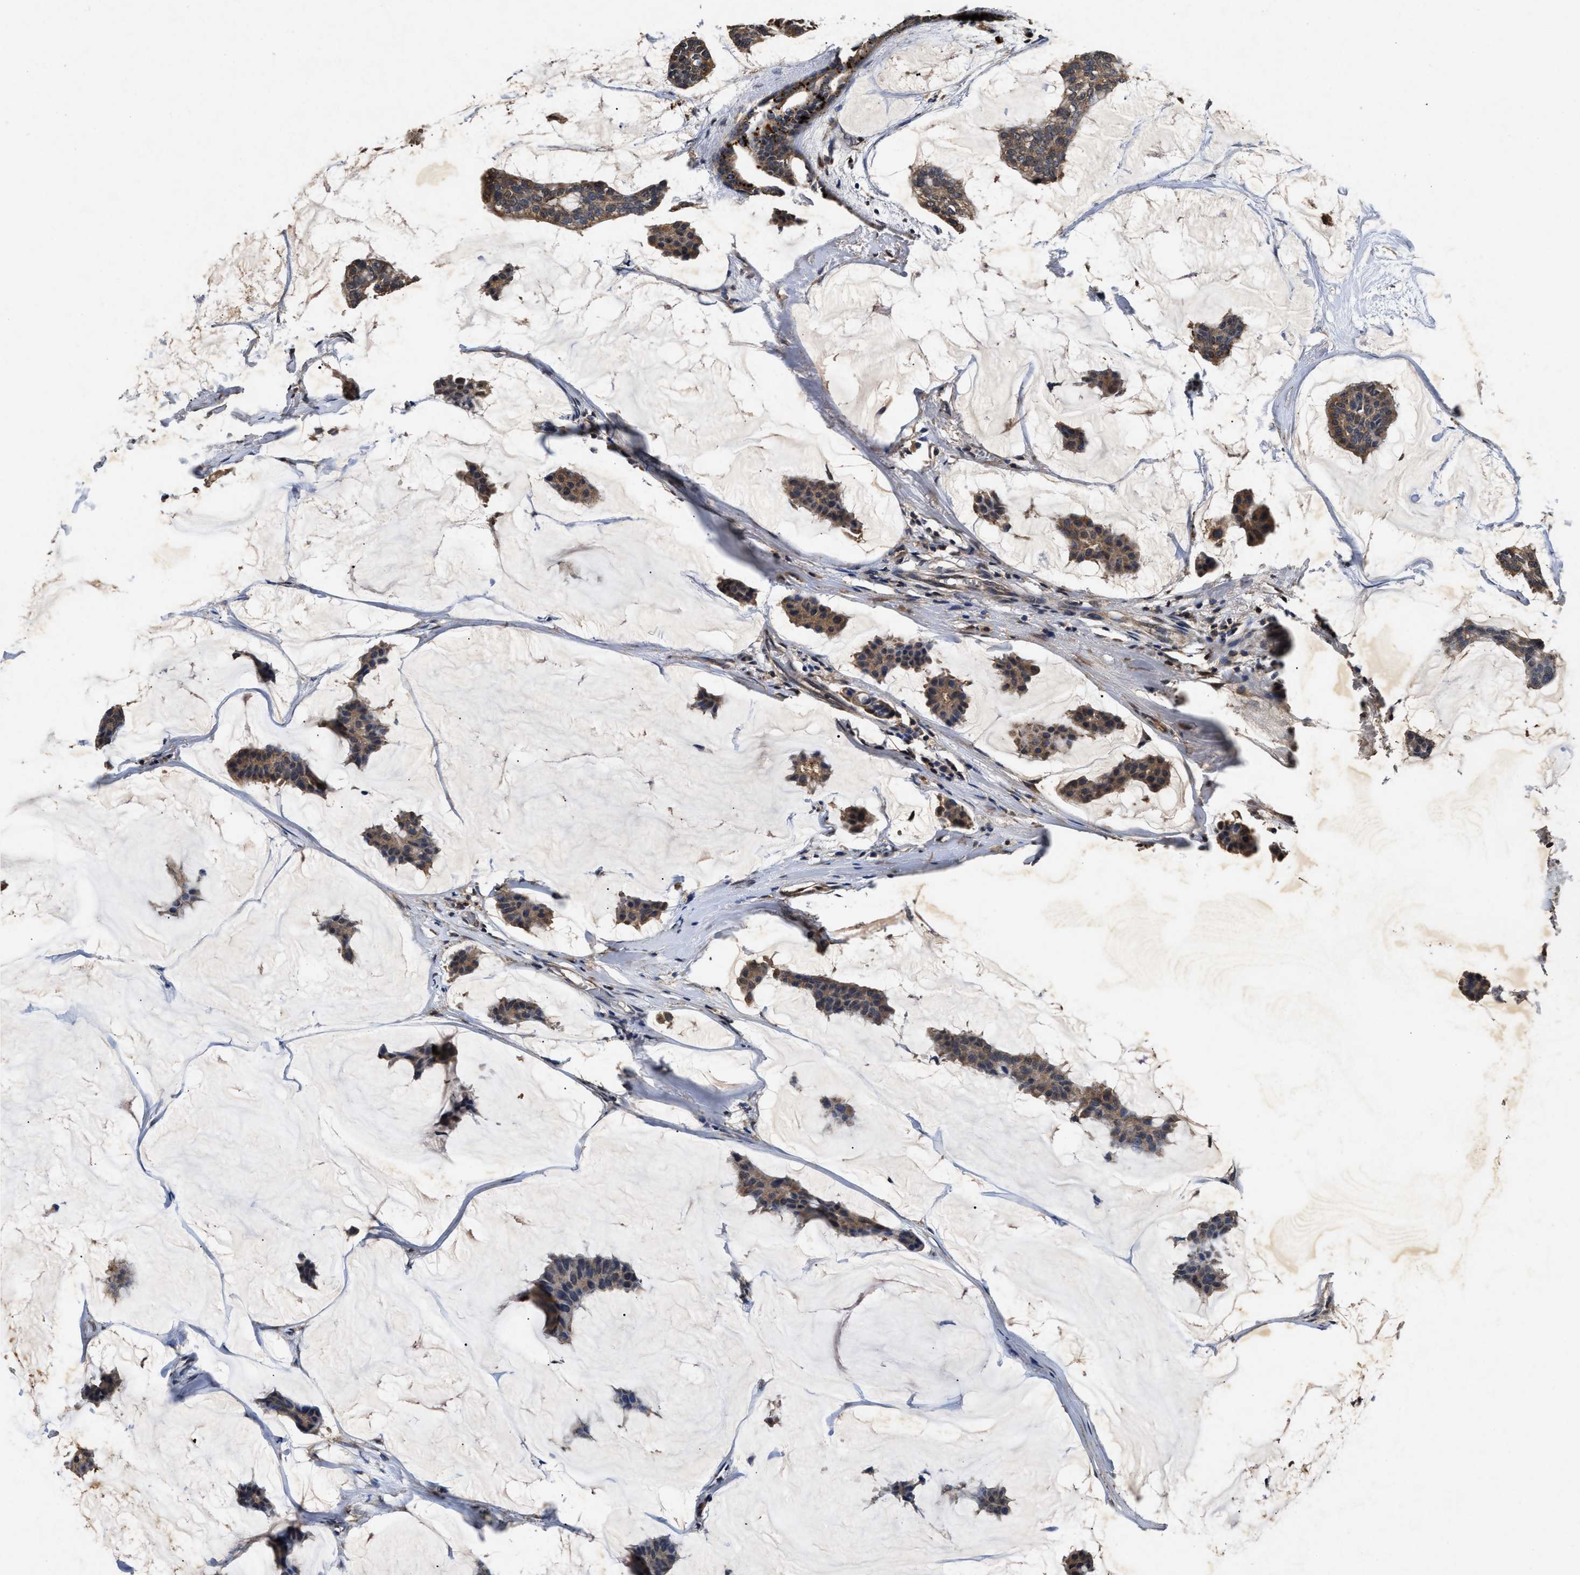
{"staining": {"intensity": "moderate", "quantity": ">75%", "location": "cytoplasmic/membranous"}, "tissue": "breast cancer", "cell_type": "Tumor cells", "image_type": "cancer", "snomed": [{"axis": "morphology", "description": "Duct carcinoma"}, {"axis": "topography", "description": "Breast"}], "caption": "Infiltrating ductal carcinoma (breast) tissue reveals moderate cytoplasmic/membranous expression in approximately >75% of tumor cells", "gene": "PDAP1", "patient": {"sex": "female", "age": 93}}